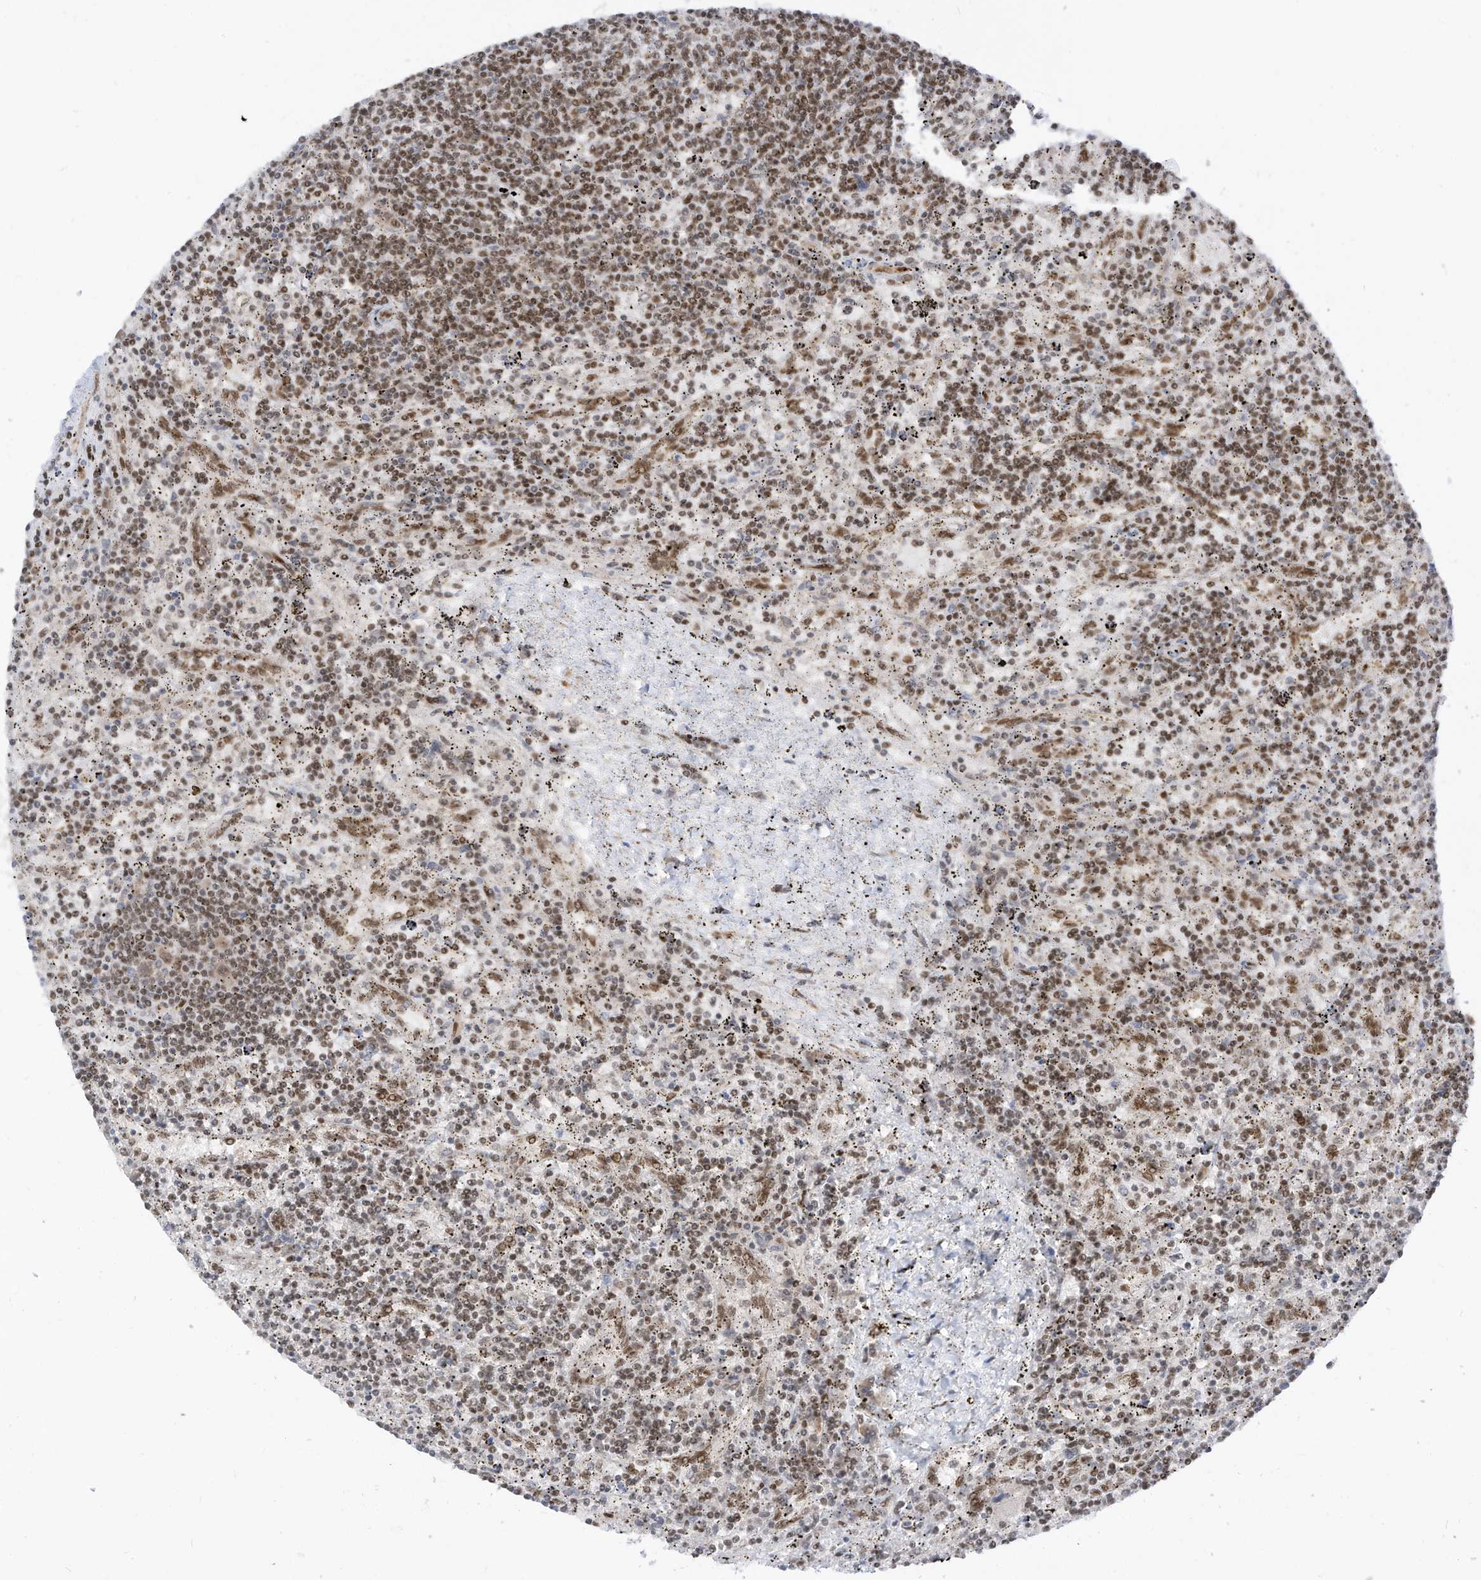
{"staining": {"intensity": "weak", "quantity": "25%-75%", "location": "nuclear"}, "tissue": "lymphoma", "cell_type": "Tumor cells", "image_type": "cancer", "snomed": [{"axis": "morphology", "description": "Malignant lymphoma, non-Hodgkin's type, Low grade"}, {"axis": "topography", "description": "Spleen"}], "caption": "Low-grade malignant lymphoma, non-Hodgkin's type stained with immunohistochemistry (IHC) shows weak nuclear positivity in approximately 25%-75% of tumor cells.", "gene": "AURKAIP1", "patient": {"sex": "male", "age": 76}}